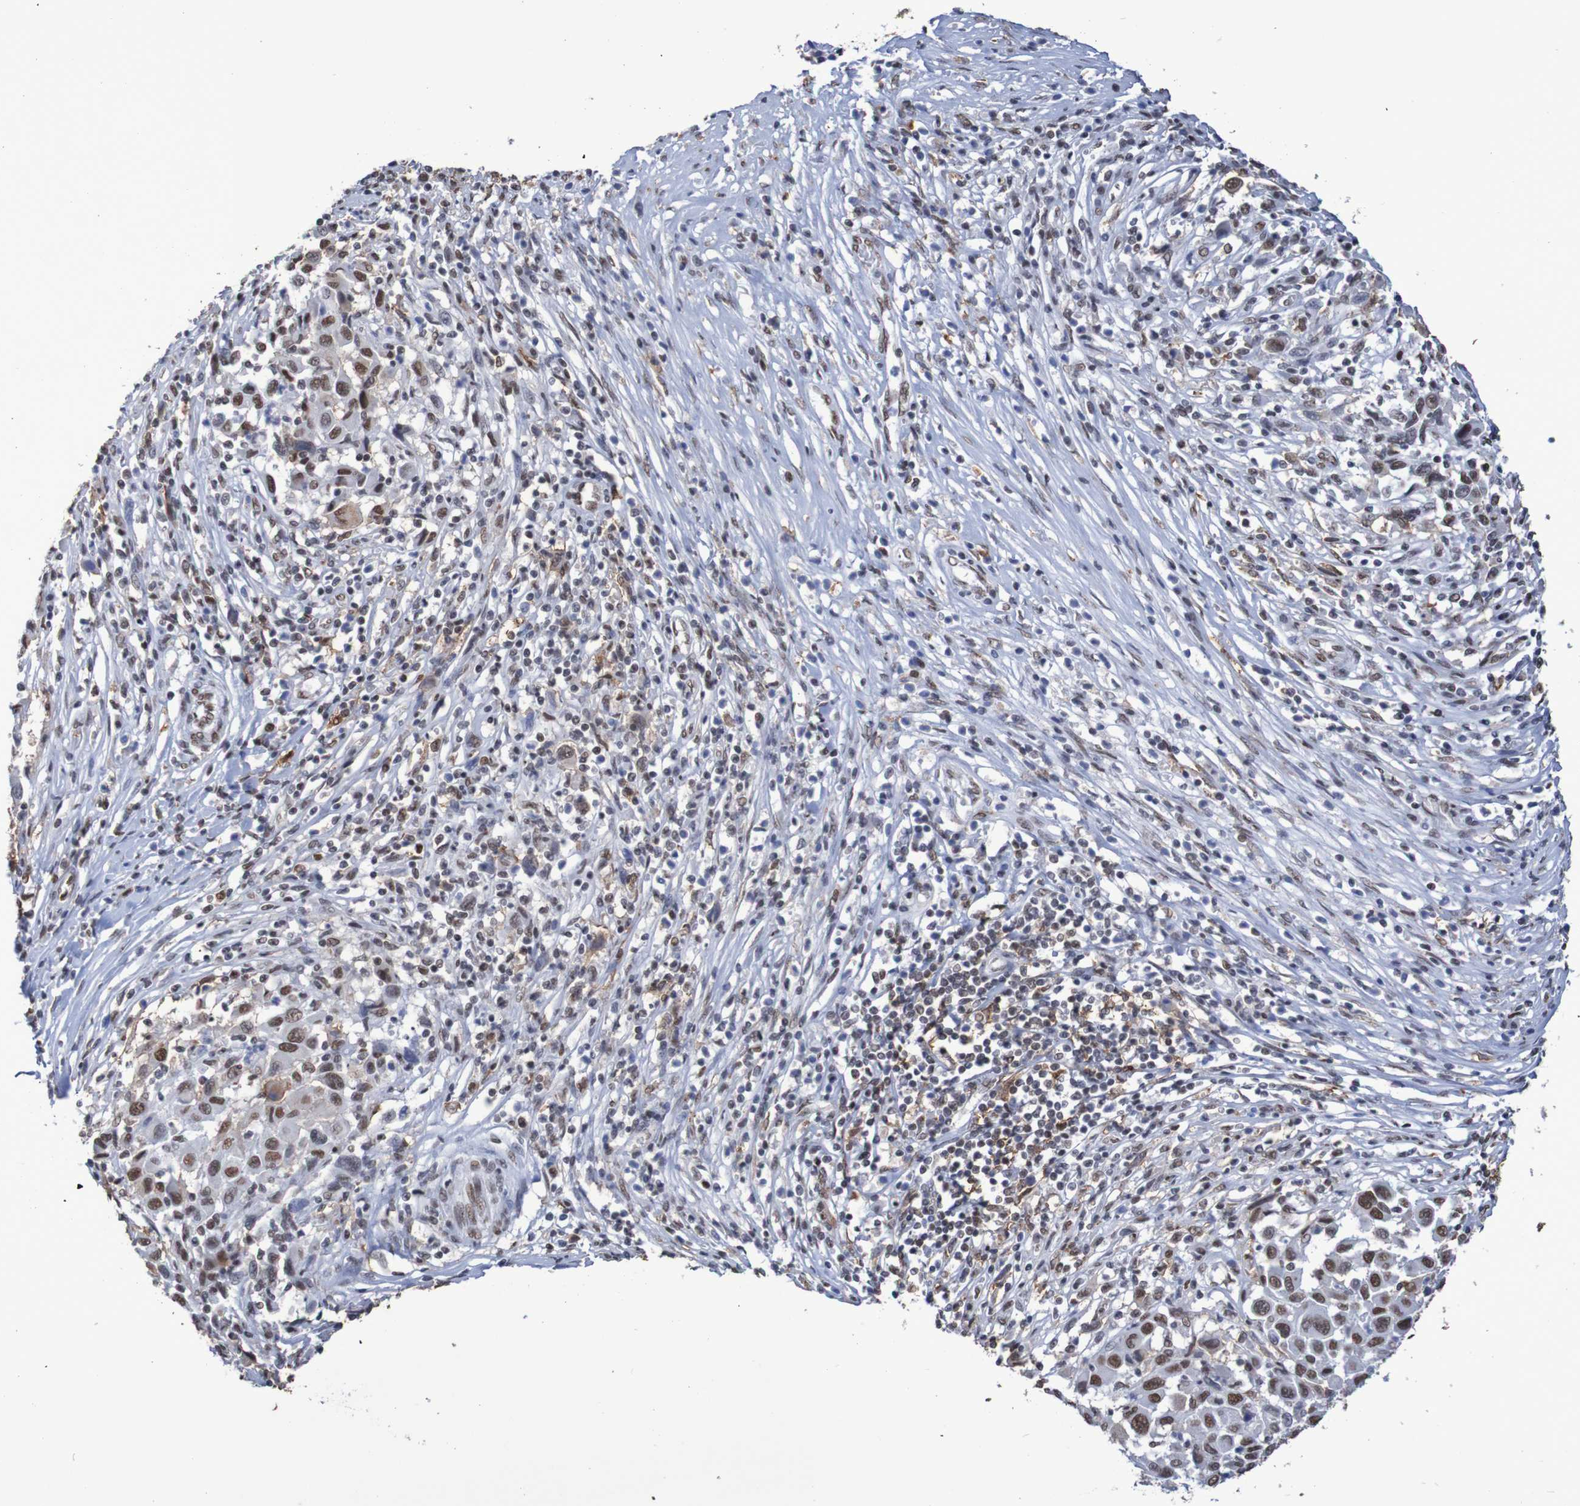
{"staining": {"intensity": "strong", "quantity": ">75%", "location": "nuclear"}, "tissue": "melanoma", "cell_type": "Tumor cells", "image_type": "cancer", "snomed": [{"axis": "morphology", "description": "Malignant melanoma, Metastatic site"}, {"axis": "topography", "description": "Lymph node"}], "caption": "Immunohistochemical staining of malignant melanoma (metastatic site) demonstrates high levels of strong nuclear expression in approximately >75% of tumor cells. The protein of interest is stained brown, and the nuclei are stained in blue (DAB IHC with brightfield microscopy, high magnification).", "gene": "MRTFB", "patient": {"sex": "male", "age": 61}}